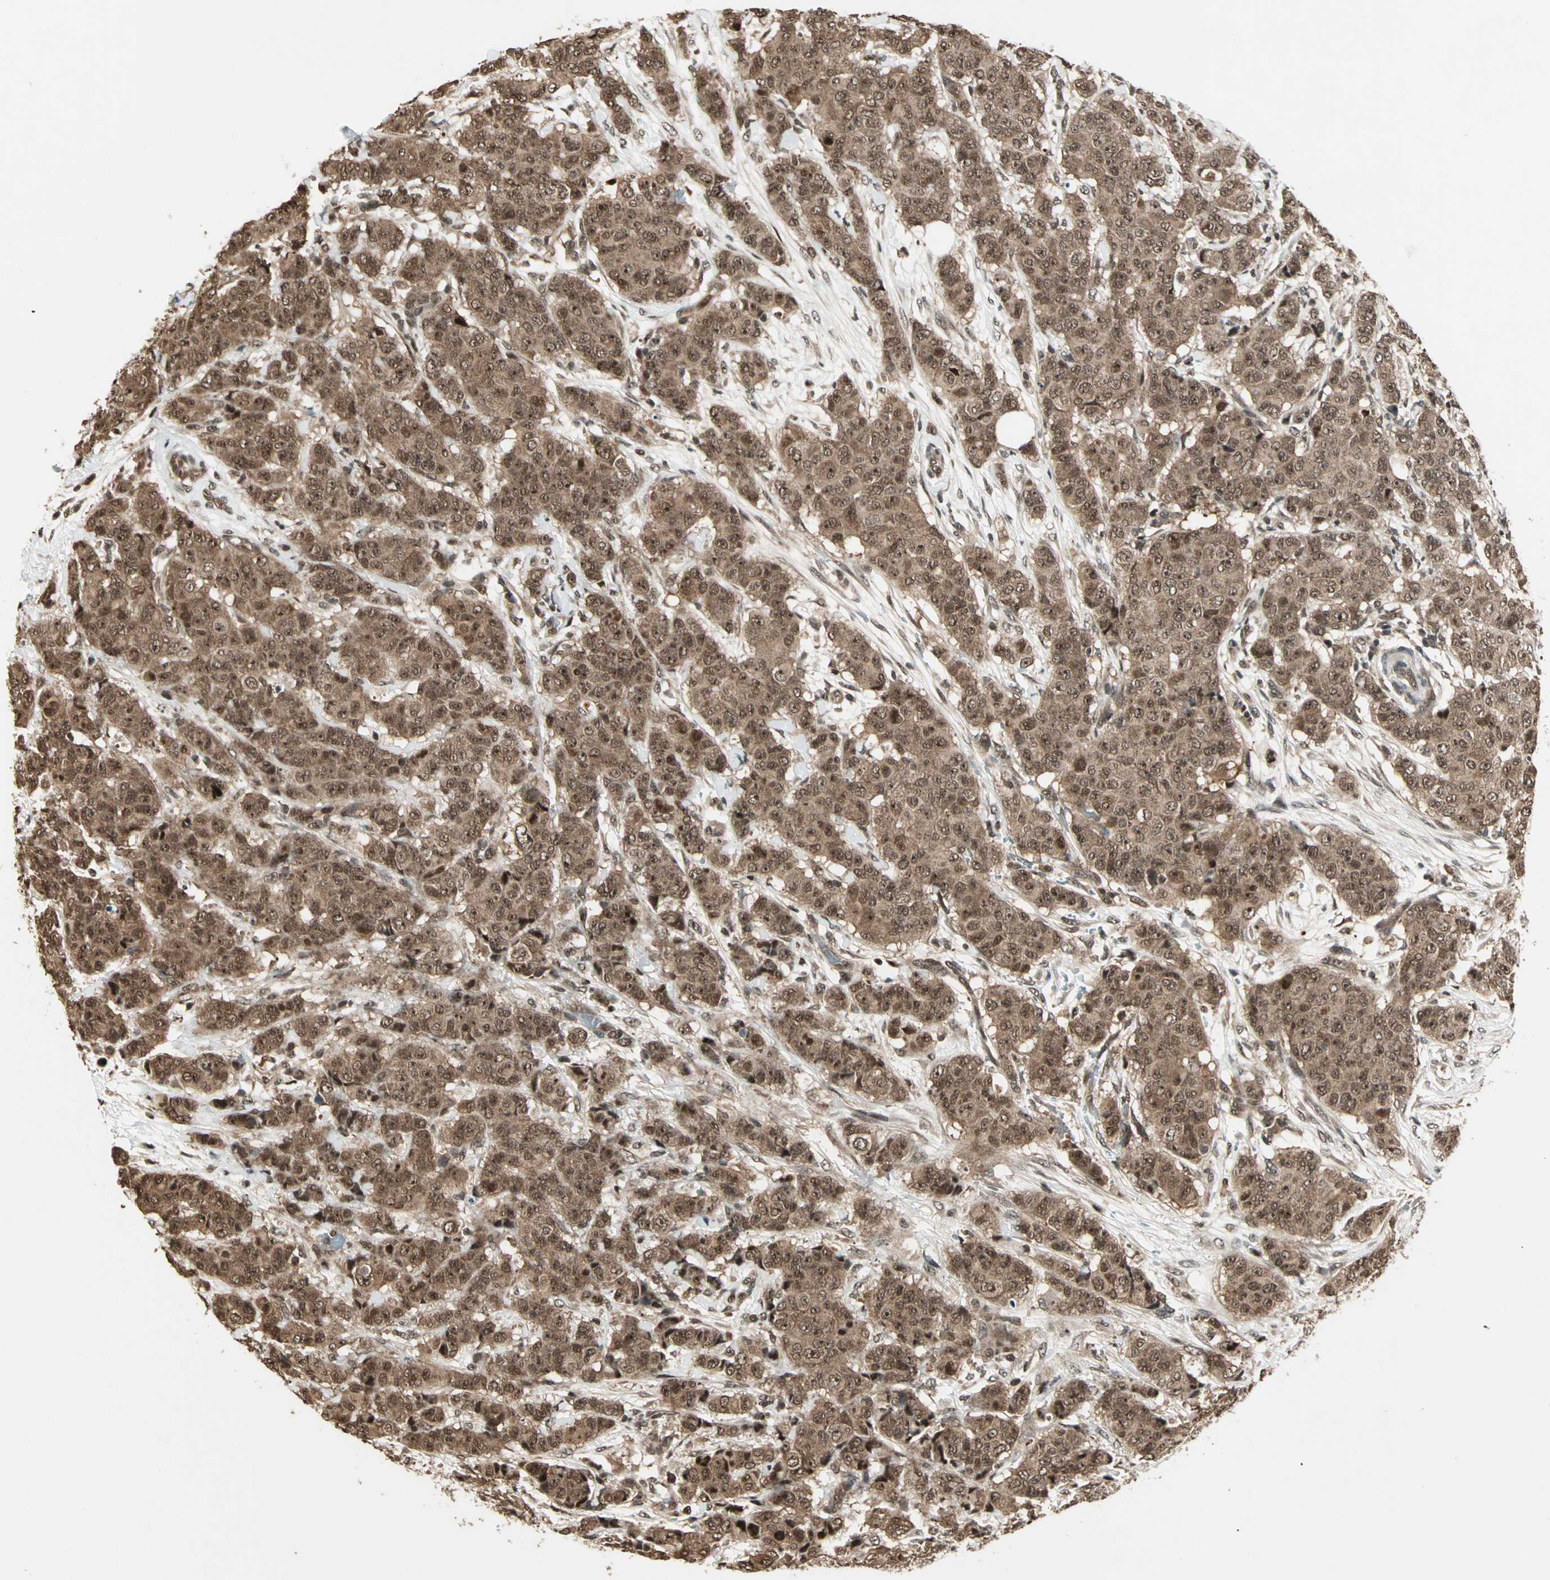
{"staining": {"intensity": "moderate", "quantity": ">75%", "location": "cytoplasmic/membranous,nuclear"}, "tissue": "breast cancer", "cell_type": "Tumor cells", "image_type": "cancer", "snomed": [{"axis": "morphology", "description": "Duct carcinoma"}, {"axis": "topography", "description": "Breast"}], "caption": "This histopathology image displays immunohistochemistry staining of human infiltrating ductal carcinoma (breast), with medium moderate cytoplasmic/membranous and nuclear staining in about >75% of tumor cells.", "gene": "ZNF44", "patient": {"sex": "female", "age": 40}}